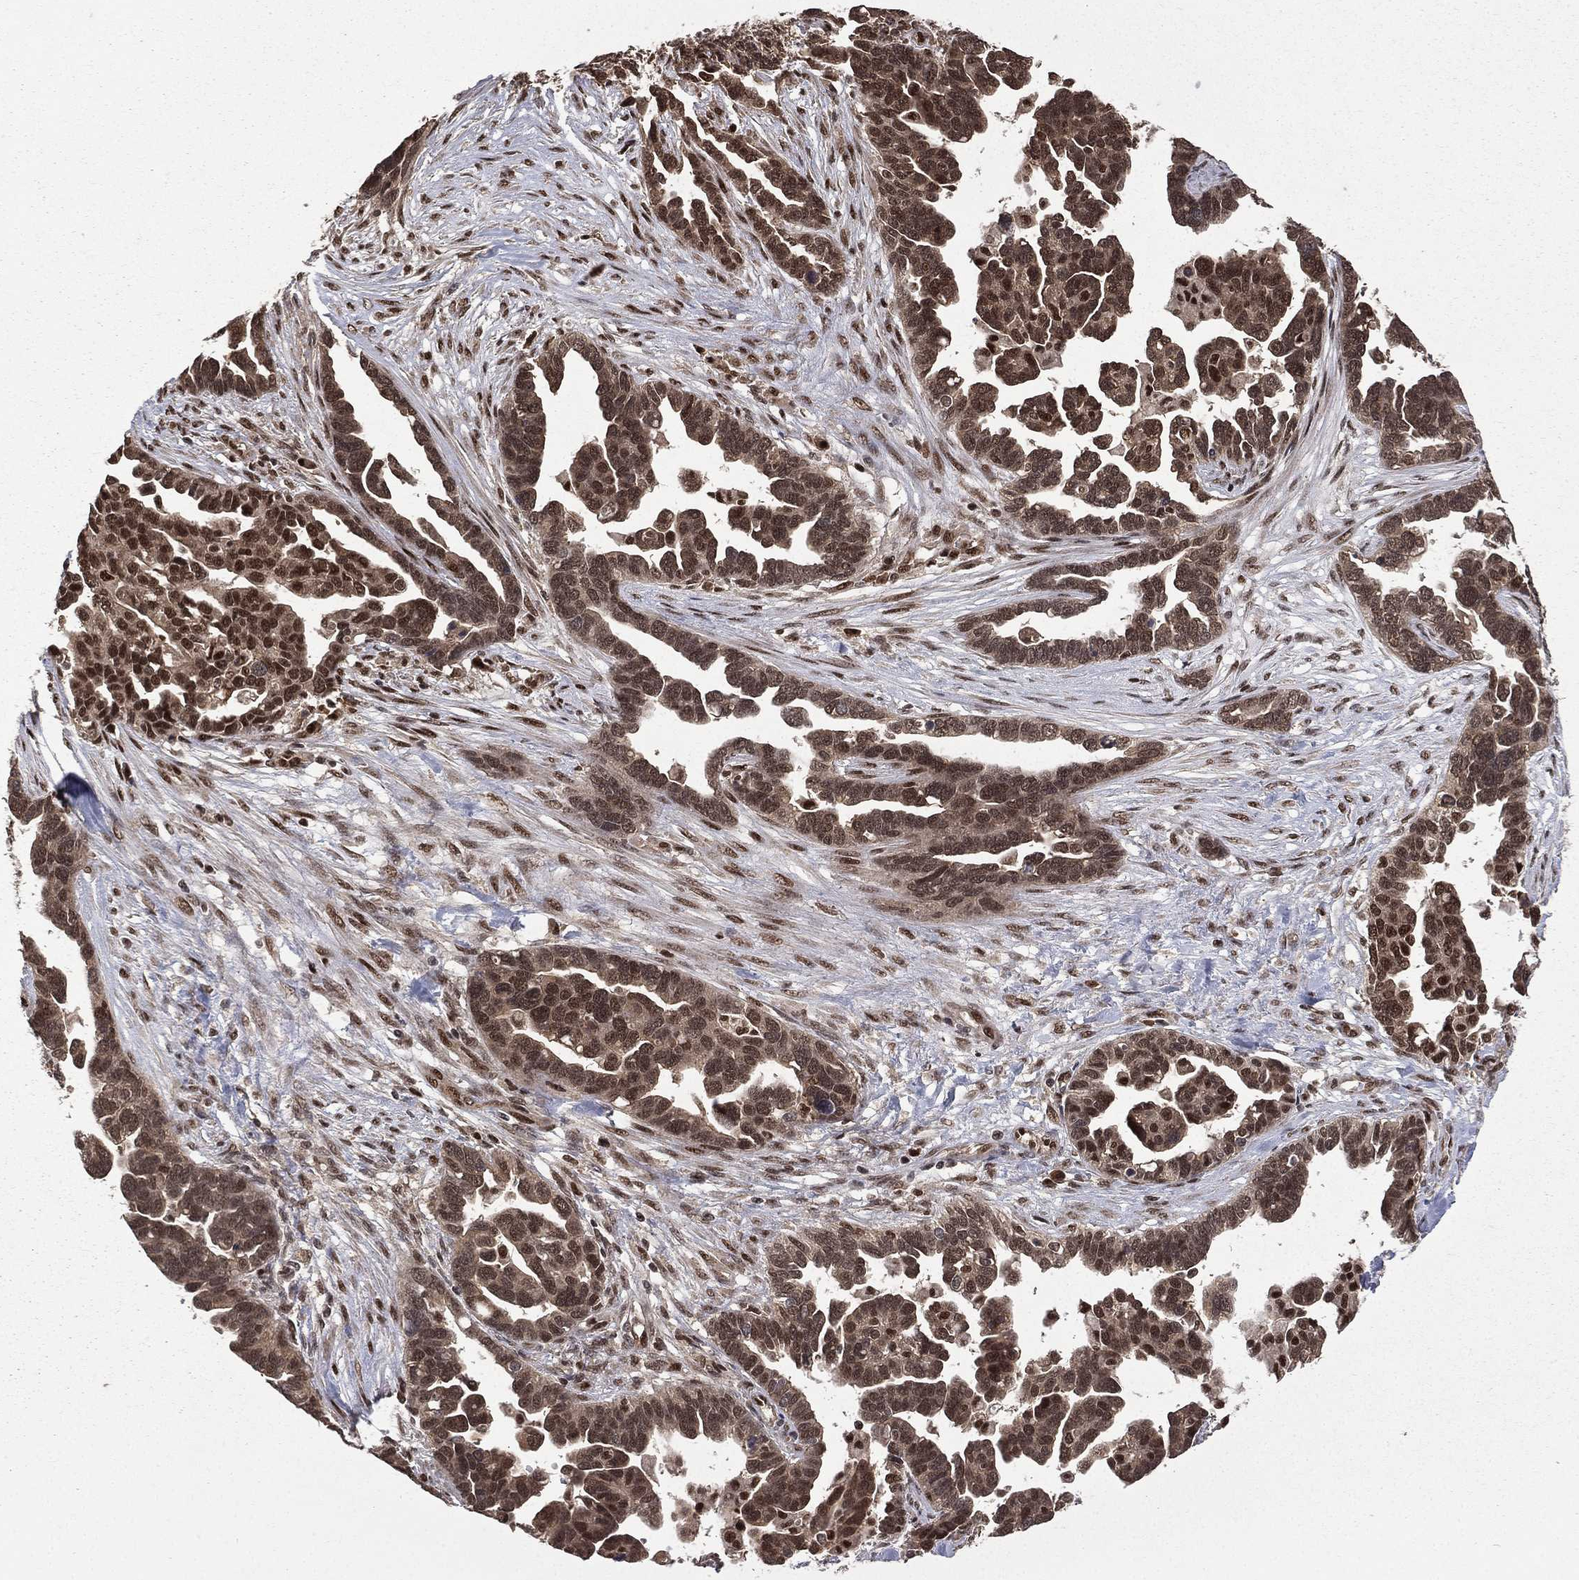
{"staining": {"intensity": "strong", "quantity": "25%-75%", "location": "nuclear"}, "tissue": "ovarian cancer", "cell_type": "Tumor cells", "image_type": "cancer", "snomed": [{"axis": "morphology", "description": "Cystadenocarcinoma, serous, NOS"}, {"axis": "topography", "description": "Ovary"}], "caption": "This image demonstrates immunohistochemistry (IHC) staining of human ovarian serous cystadenocarcinoma, with high strong nuclear staining in approximately 25%-75% of tumor cells.", "gene": "JMJD6", "patient": {"sex": "female", "age": 54}}